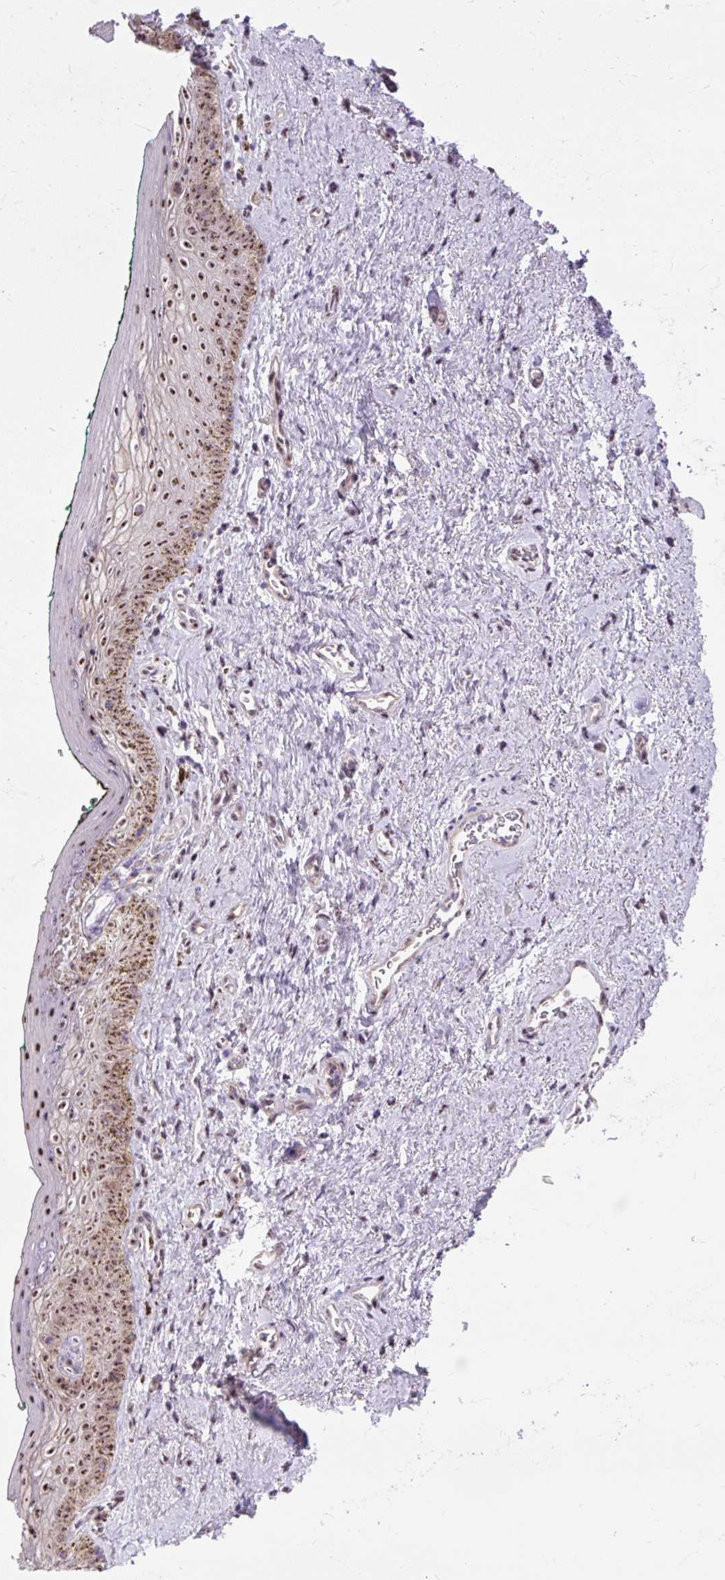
{"staining": {"intensity": "strong", "quantity": ">75%", "location": "nuclear"}, "tissue": "vagina", "cell_type": "Squamous epithelial cells", "image_type": "normal", "snomed": [{"axis": "morphology", "description": "Normal tissue, NOS"}, {"axis": "topography", "description": "Vulva"}, {"axis": "topography", "description": "Vagina"}, {"axis": "topography", "description": "Peripheral nerve tissue"}], "caption": "Immunohistochemical staining of benign vagina displays >75% levels of strong nuclear protein expression in approximately >75% of squamous epithelial cells.", "gene": "SMC5", "patient": {"sex": "female", "age": 66}}